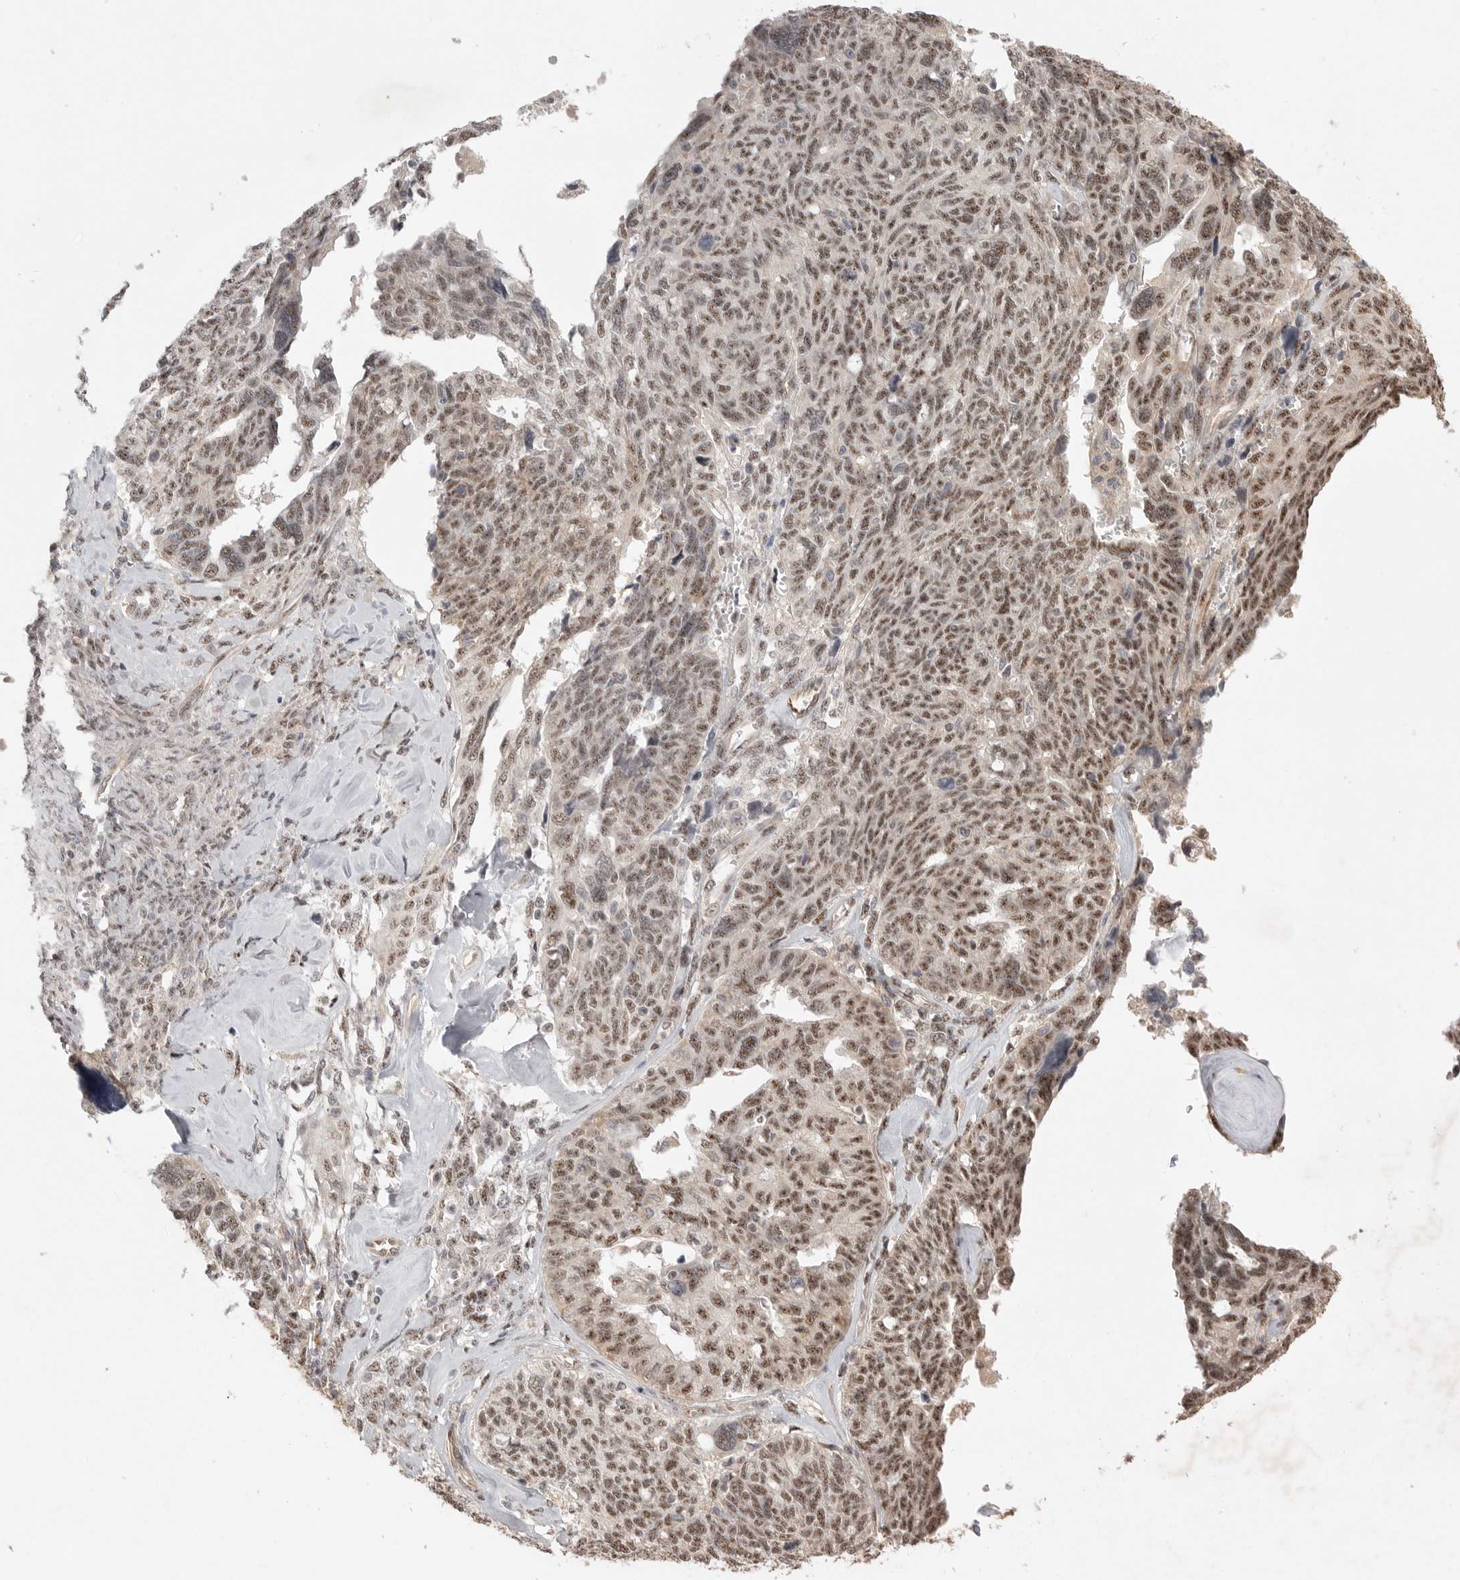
{"staining": {"intensity": "moderate", "quantity": ">75%", "location": "nuclear"}, "tissue": "ovarian cancer", "cell_type": "Tumor cells", "image_type": "cancer", "snomed": [{"axis": "morphology", "description": "Cystadenocarcinoma, serous, NOS"}, {"axis": "topography", "description": "Ovary"}], "caption": "A high-resolution image shows immunohistochemistry staining of serous cystadenocarcinoma (ovarian), which demonstrates moderate nuclear staining in about >75% of tumor cells.", "gene": "POMP", "patient": {"sex": "female", "age": 79}}